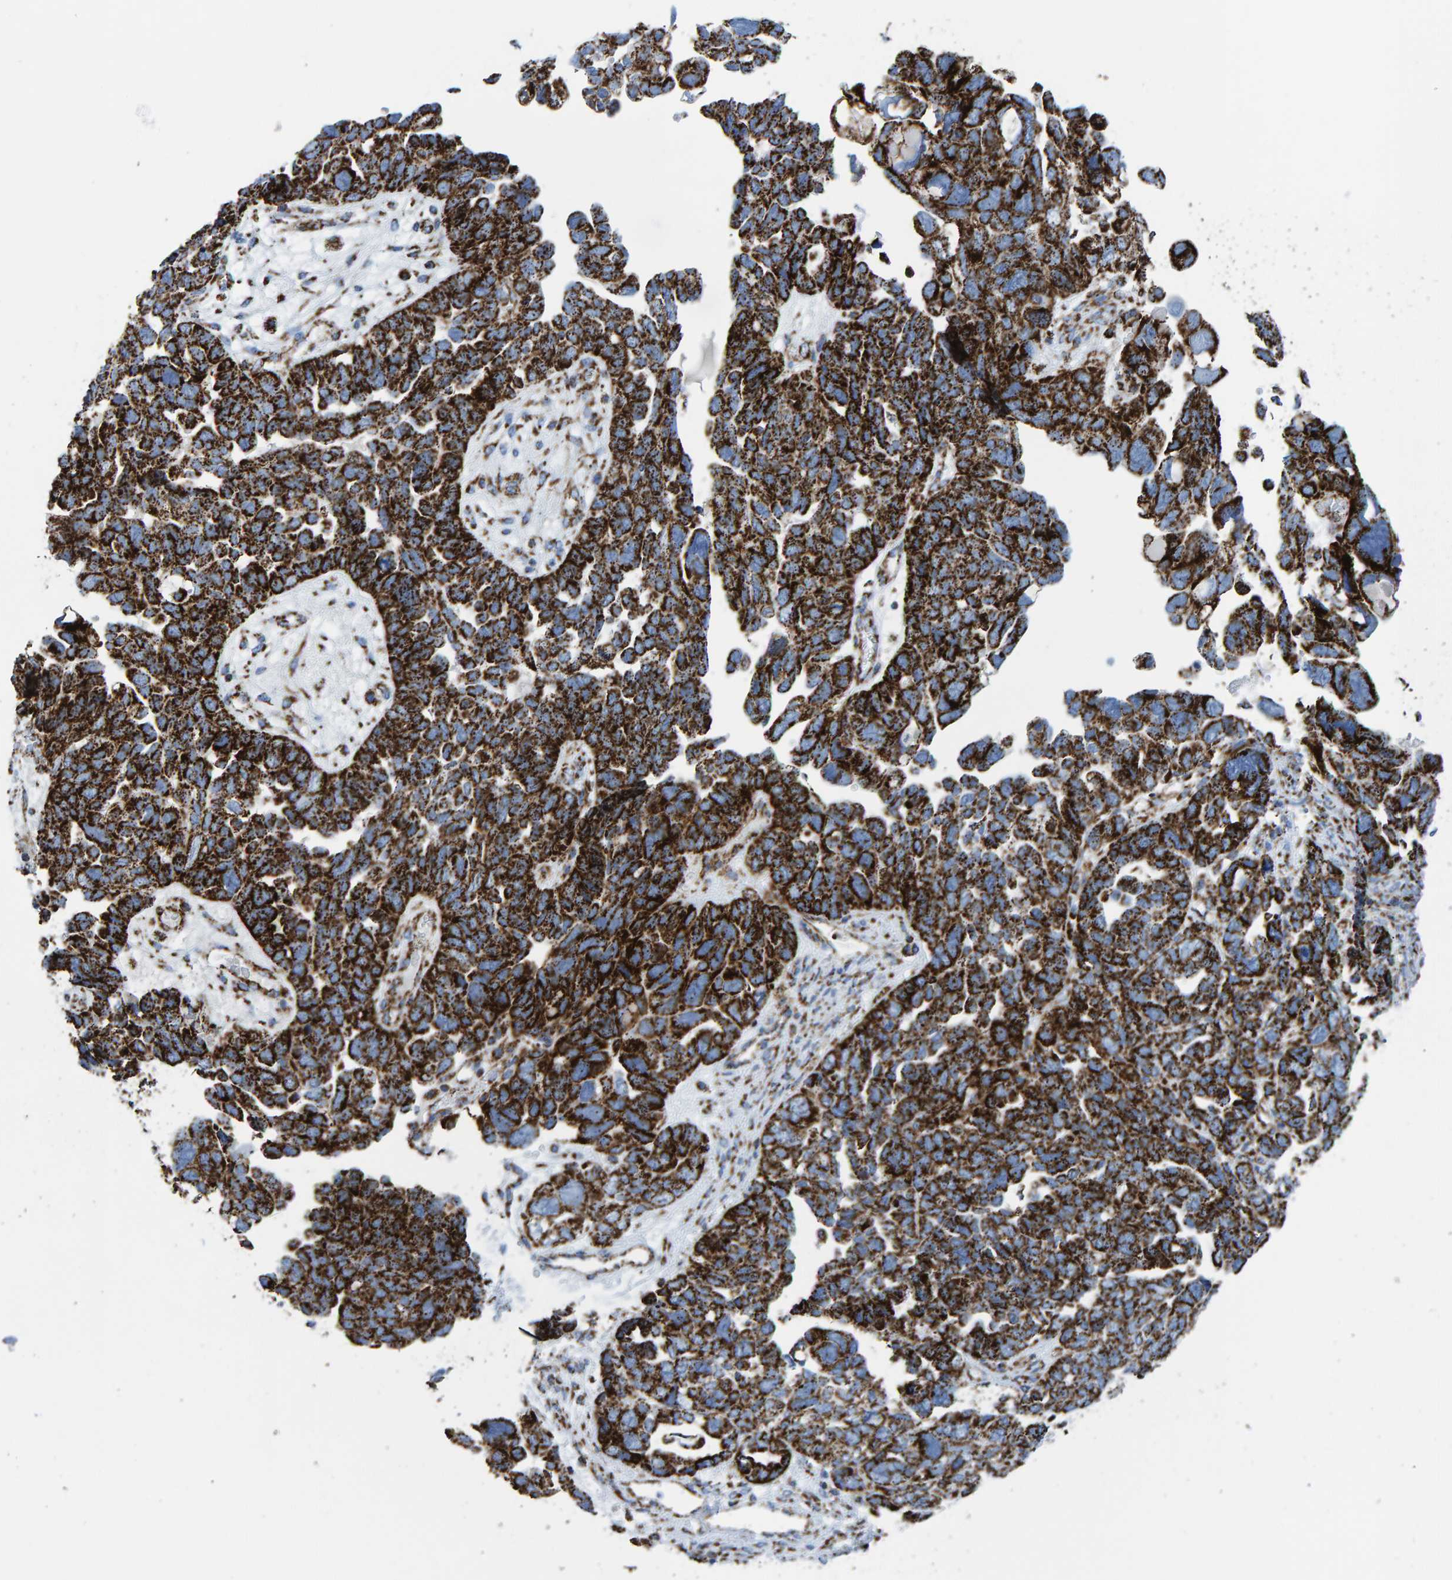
{"staining": {"intensity": "strong", "quantity": ">75%", "location": "cytoplasmic/membranous"}, "tissue": "ovarian cancer", "cell_type": "Tumor cells", "image_type": "cancer", "snomed": [{"axis": "morphology", "description": "Cystadenocarcinoma, mucinous, NOS"}, {"axis": "topography", "description": "Ovary"}], "caption": "DAB (3,3'-diaminobenzidine) immunohistochemical staining of ovarian cancer demonstrates strong cytoplasmic/membranous protein expression in approximately >75% of tumor cells.", "gene": "ENSG00000262660", "patient": {"sex": "female", "age": 61}}